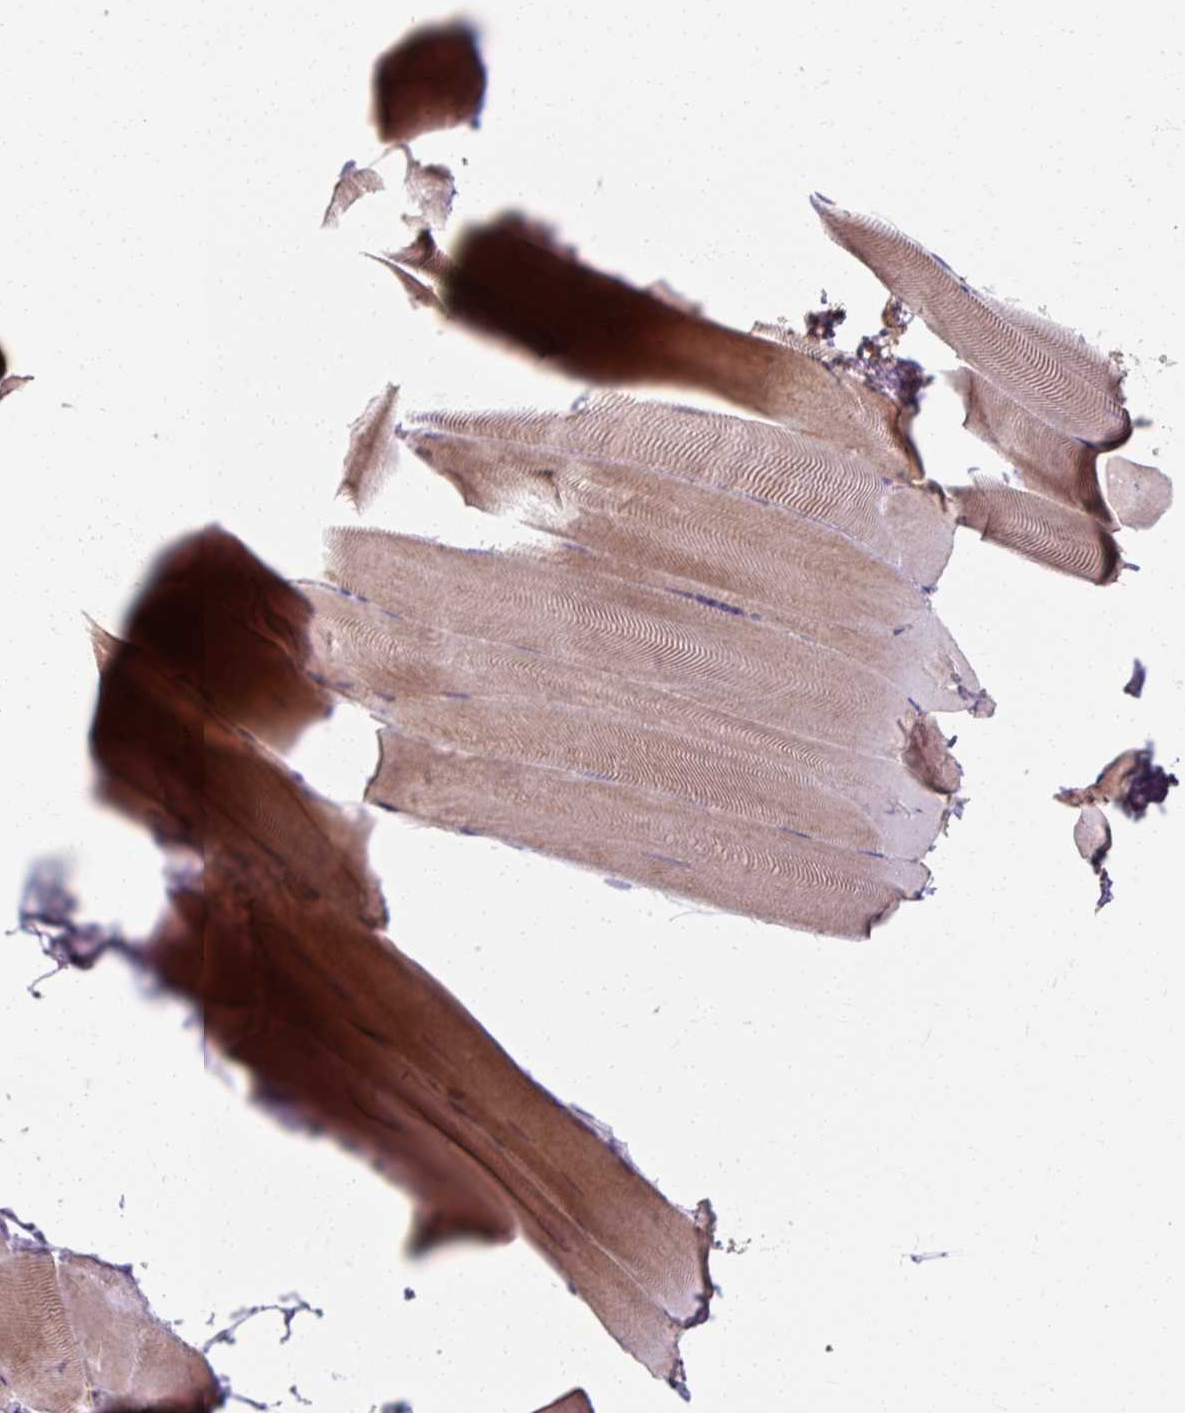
{"staining": {"intensity": "weak", "quantity": "25%-75%", "location": "cytoplasmic/membranous"}, "tissue": "skeletal muscle", "cell_type": "Myocytes", "image_type": "normal", "snomed": [{"axis": "morphology", "description": "Normal tissue, NOS"}, {"axis": "topography", "description": "Skeletal muscle"}], "caption": "A brown stain highlights weak cytoplasmic/membranous expression of a protein in myocytes of normal skeletal muscle.", "gene": "TSEN54", "patient": {"sex": "female", "age": 64}}